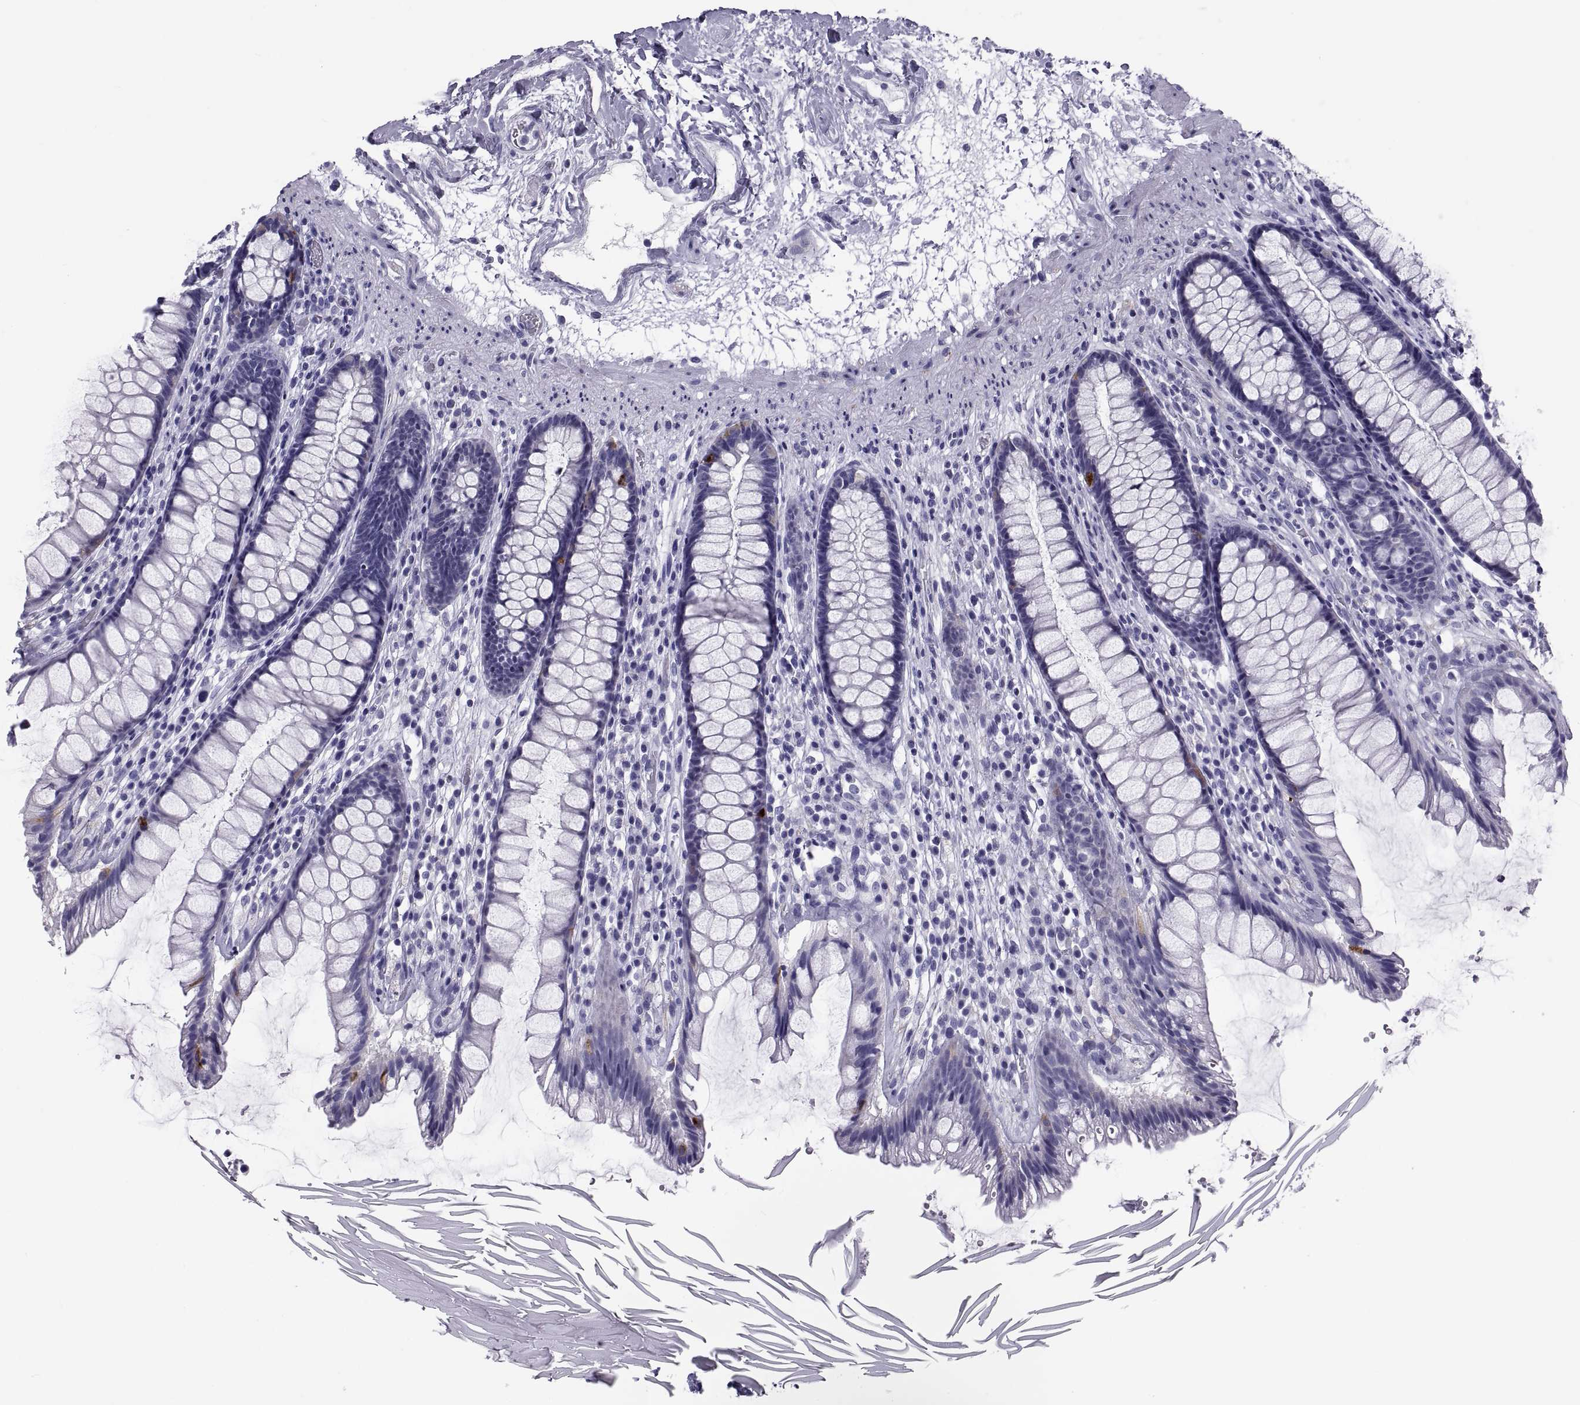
{"staining": {"intensity": "negative", "quantity": "none", "location": "none"}, "tissue": "rectum", "cell_type": "Glandular cells", "image_type": "normal", "snomed": [{"axis": "morphology", "description": "Normal tissue, NOS"}, {"axis": "topography", "description": "Rectum"}], "caption": "Immunohistochemical staining of benign human rectum shows no significant staining in glandular cells.", "gene": "DEFB129", "patient": {"sex": "male", "age": 72}}